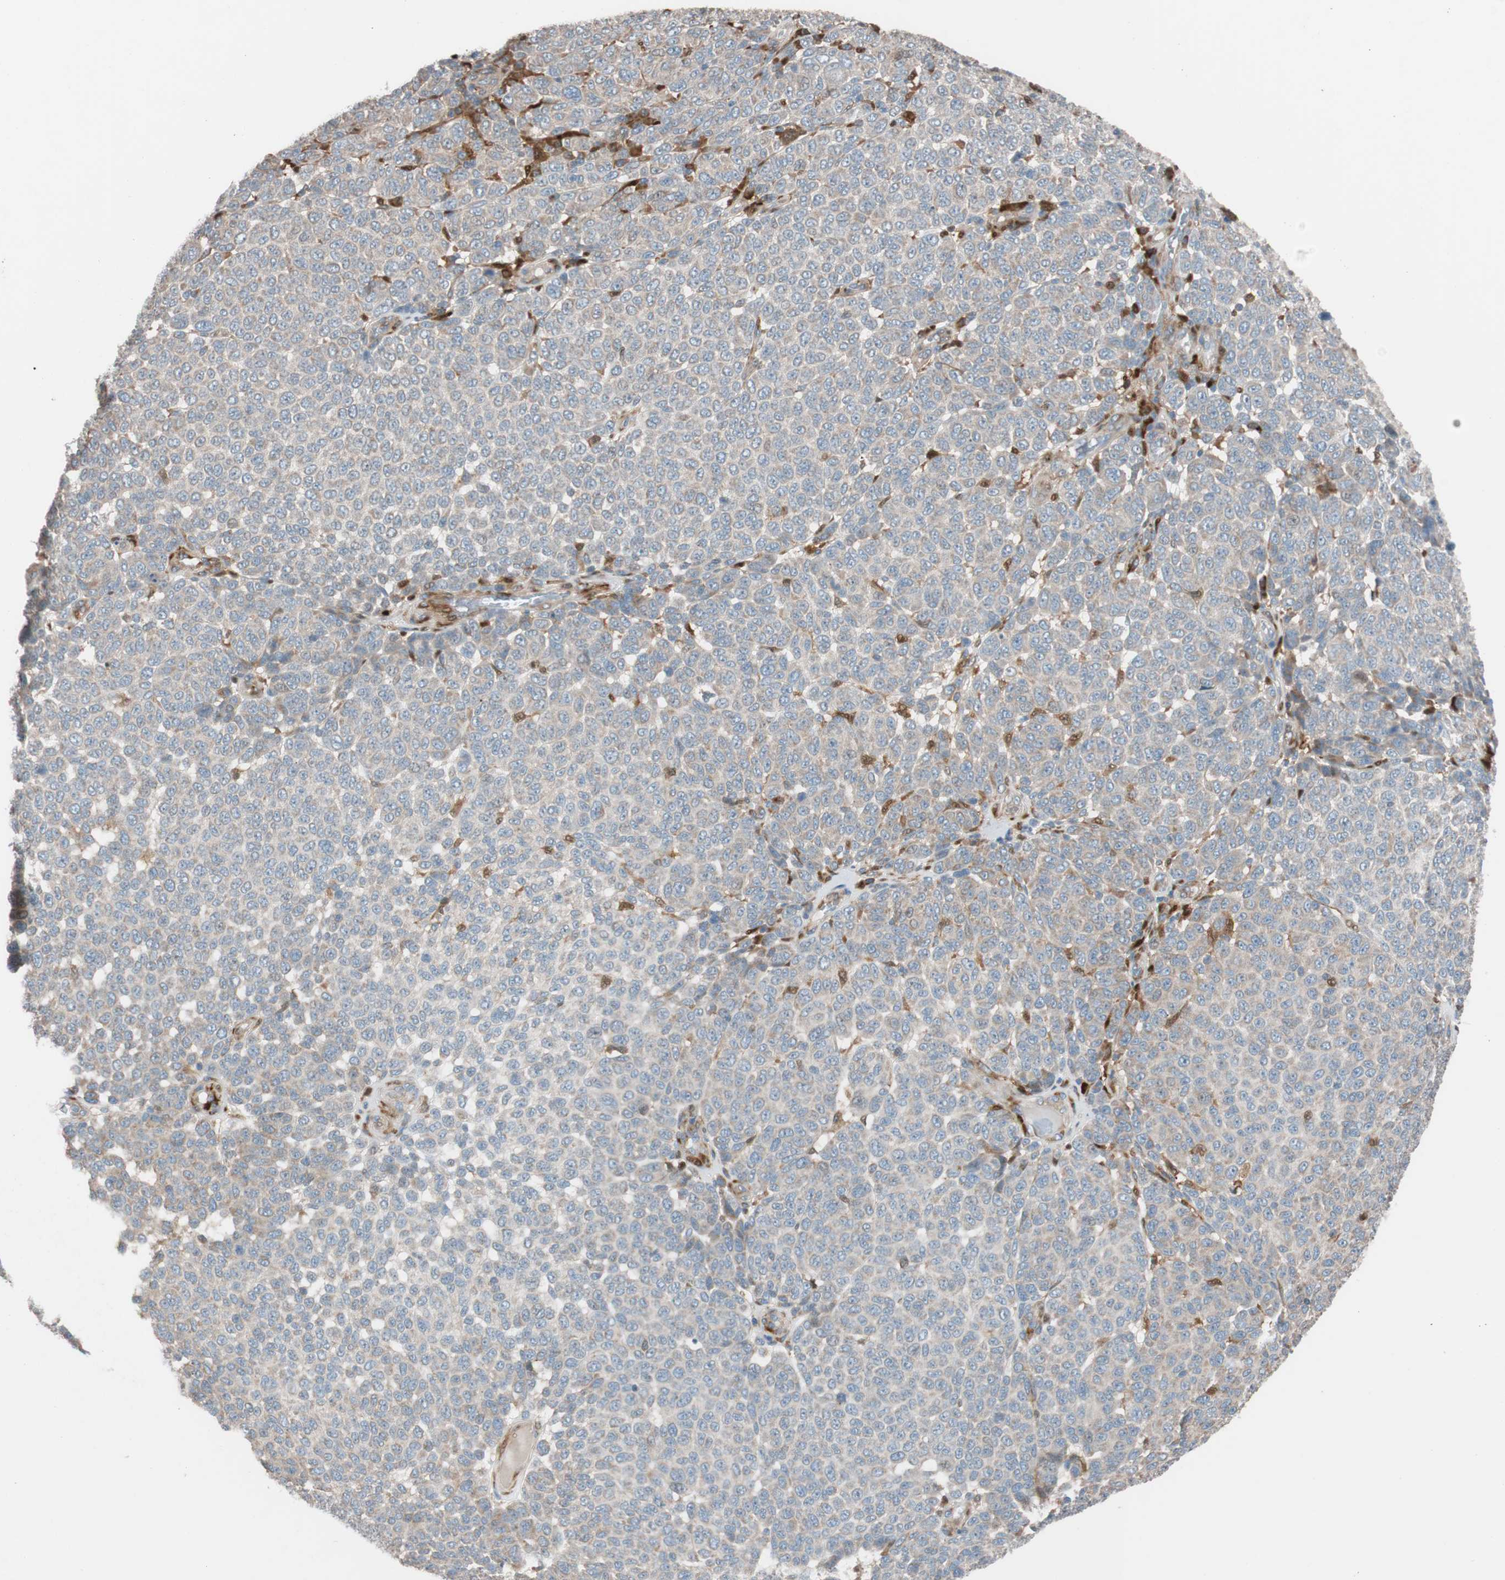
{"staining": {"intensity": "weak", "quantity": ">75%", "location": "cytoplasmic/membranous"}, "tissue": "melanoma", "cell_type": "Tumor cells", "image_type": "cancer", "snomed": [{"axis": "morphology", "description": "Malignant melanoma, NOS"}, {"axis": "topography", "description": "Skin"}], "caption": "Protein staining of melanoma tissue displays weak cytoplasmic/membranous expression in approximately >75% of tumor cells. (DAB (3,3'-diaminobenzidine) = brown stain, brightfield microscopy at high magnification).", "gene": "FAAH", "patient": {"sex": "male", "age": 59}}